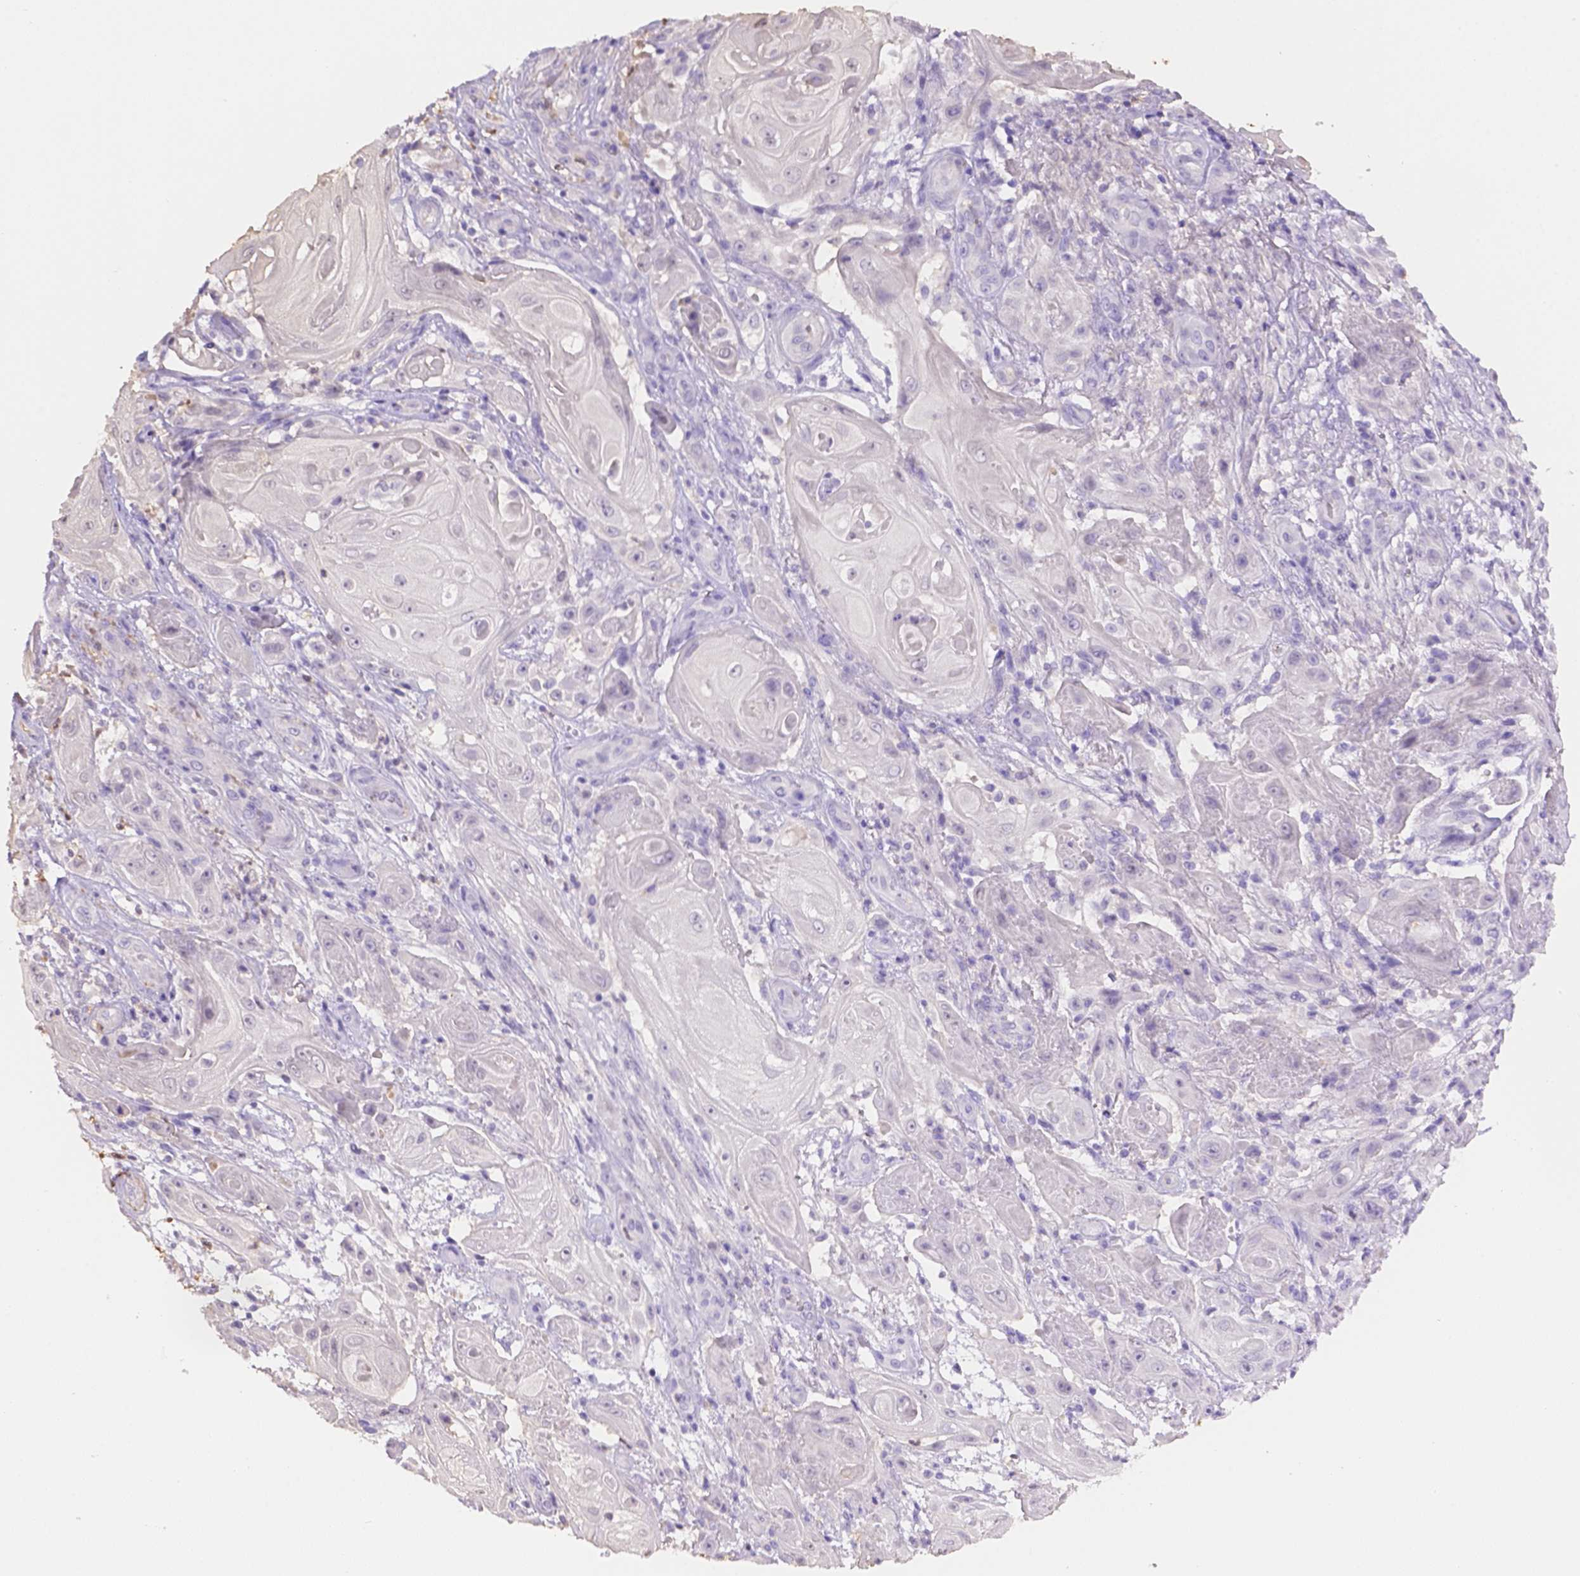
{"staining": {"intensity": "negative", "quantity": "none", "location": "none"}, "tissue": "skin cancer", "cell_type": "Tumor cells", "image_type": "cancer", "snomed": [{"axis": "morphology", "description": "Squamous cell carcinoma, NOS"}, {"axis": "topography", "description": "Skin"}], "caption": "Tumor cells show no significant protein positivity in skin cancer.", "gene": "NXPE2", "patient": {"sex": "male", "age": 62}}